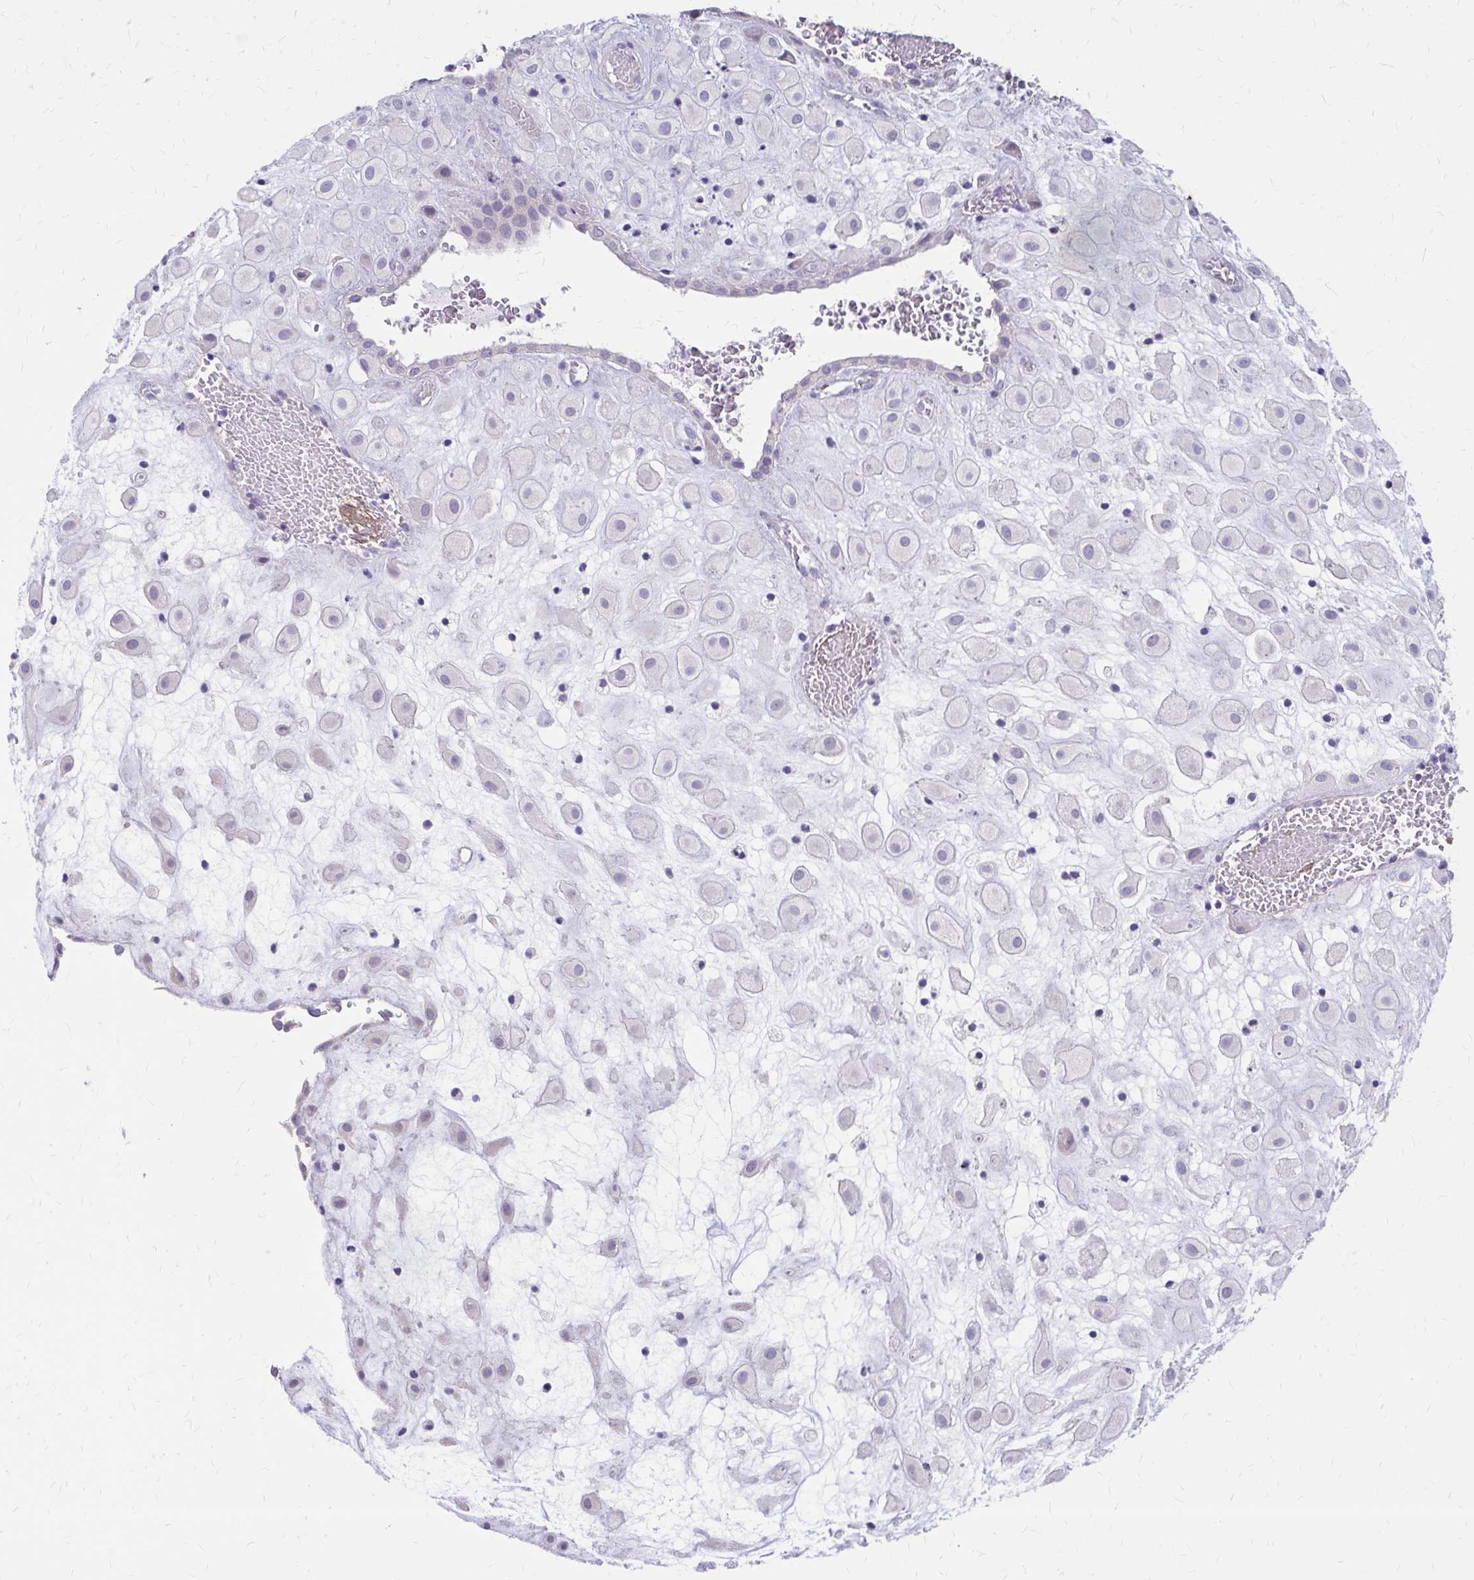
{"staining": {"intensity": "negative", "quantity": "none", "location": "none"}, "tissue": "placenta", "cell_type": "Decidual cells", "image_type": "normal", "snomed": [{"axis": "morphology", "description": "Normal tissue, NOS"}, {"axis": "topography", "description": "Placenta"}], "caption": "Immunohistochemical staining of benign human placenta exhibits no significant staining in decidual cells.", "gene": "GLYATL2", "patient": {"sex": "female", "age": 24}}